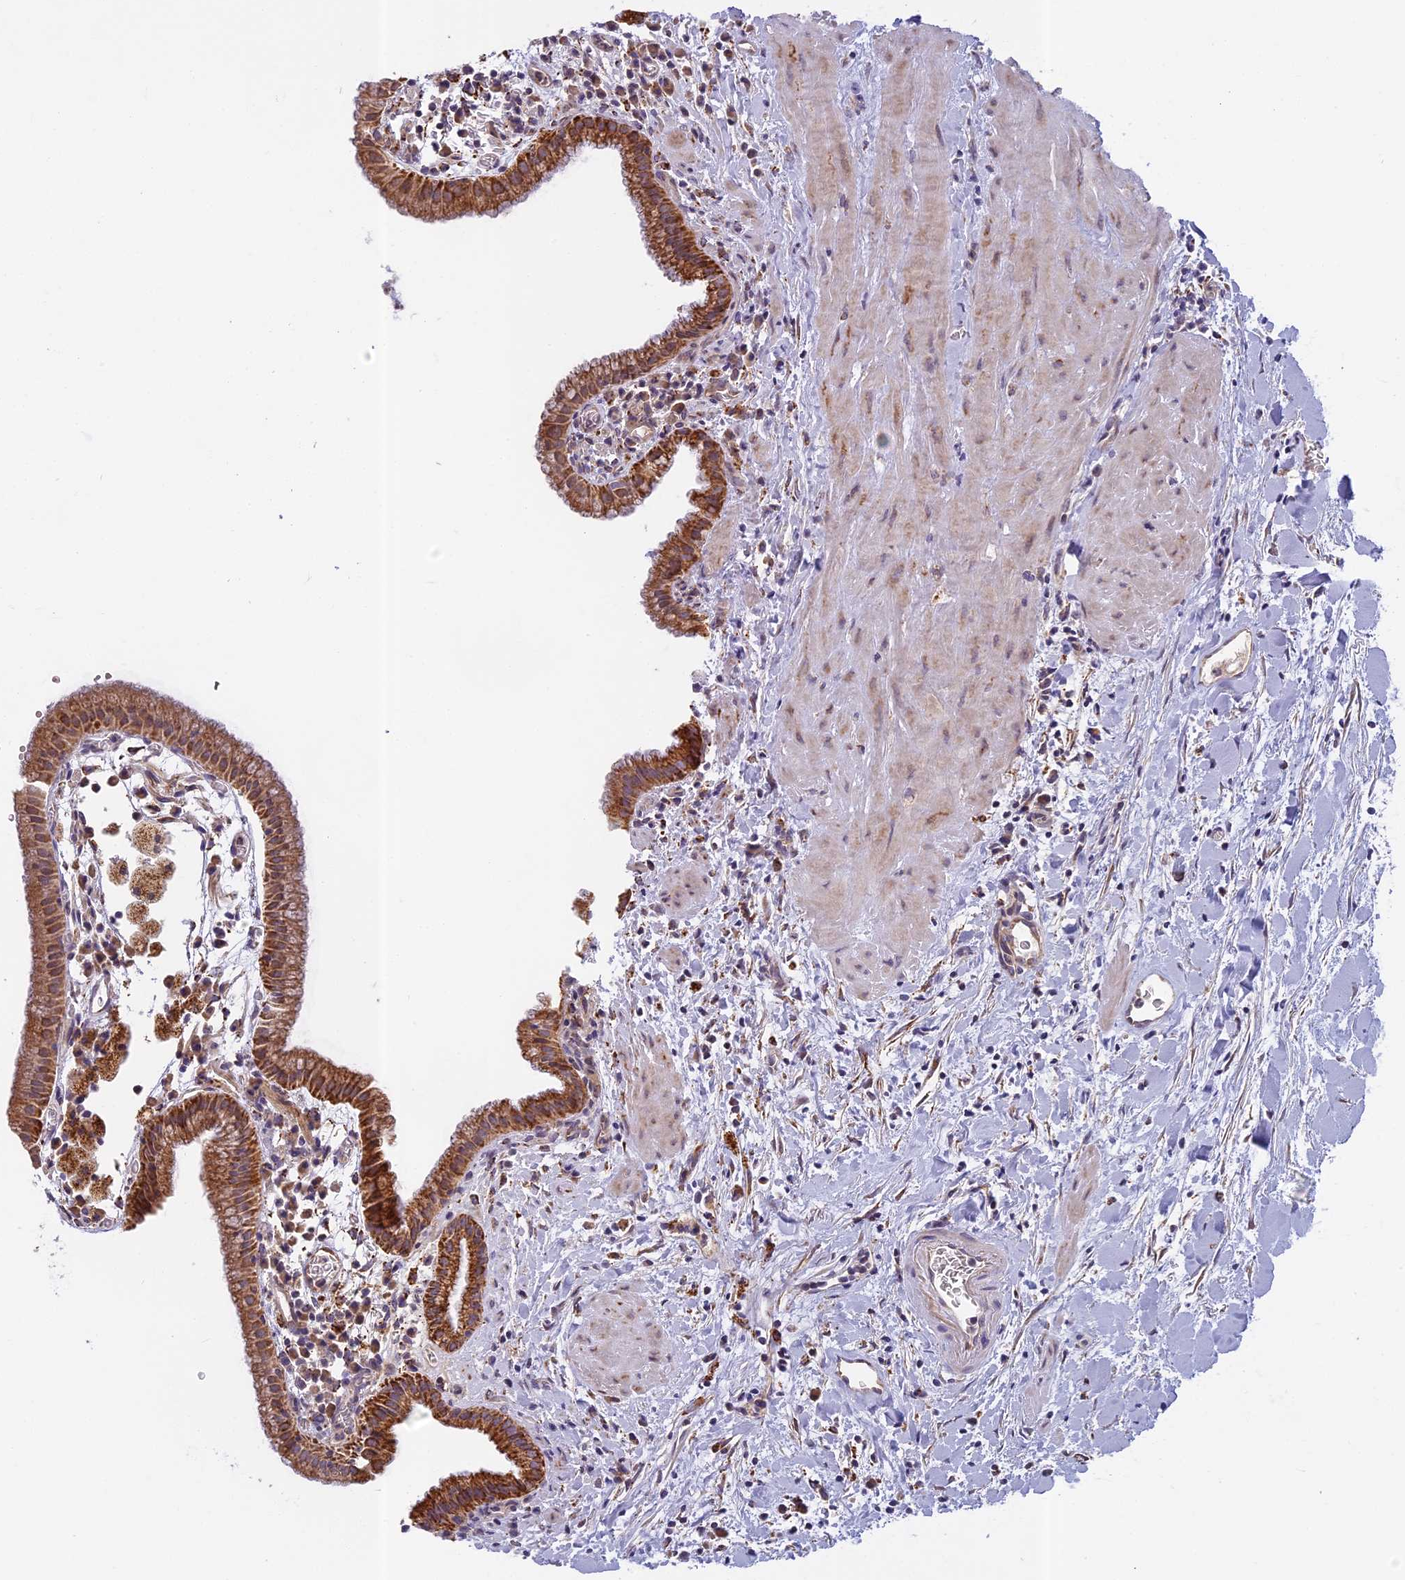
{"staining": {"intensity": "moderate", "quantity": ">75%", "location": "cytoplasmic/membranous"}, "tissue": "gallbladder", "cell_type": "Glandular cells", "image_type": "normal", "snomed": [{"axis": "morphology", "description": "Normal tissue, NOS"}, {"axis": "topography", "description": "Gallbladder"}], "caption": "Normal gallbladder shows moderate cytoplasmic/membranous positivity in about >75% of glandular cells, visualized by immunohistochemistry.", "gene": "SEMA7A", "patient": {"sex": "male", "age": 78}}